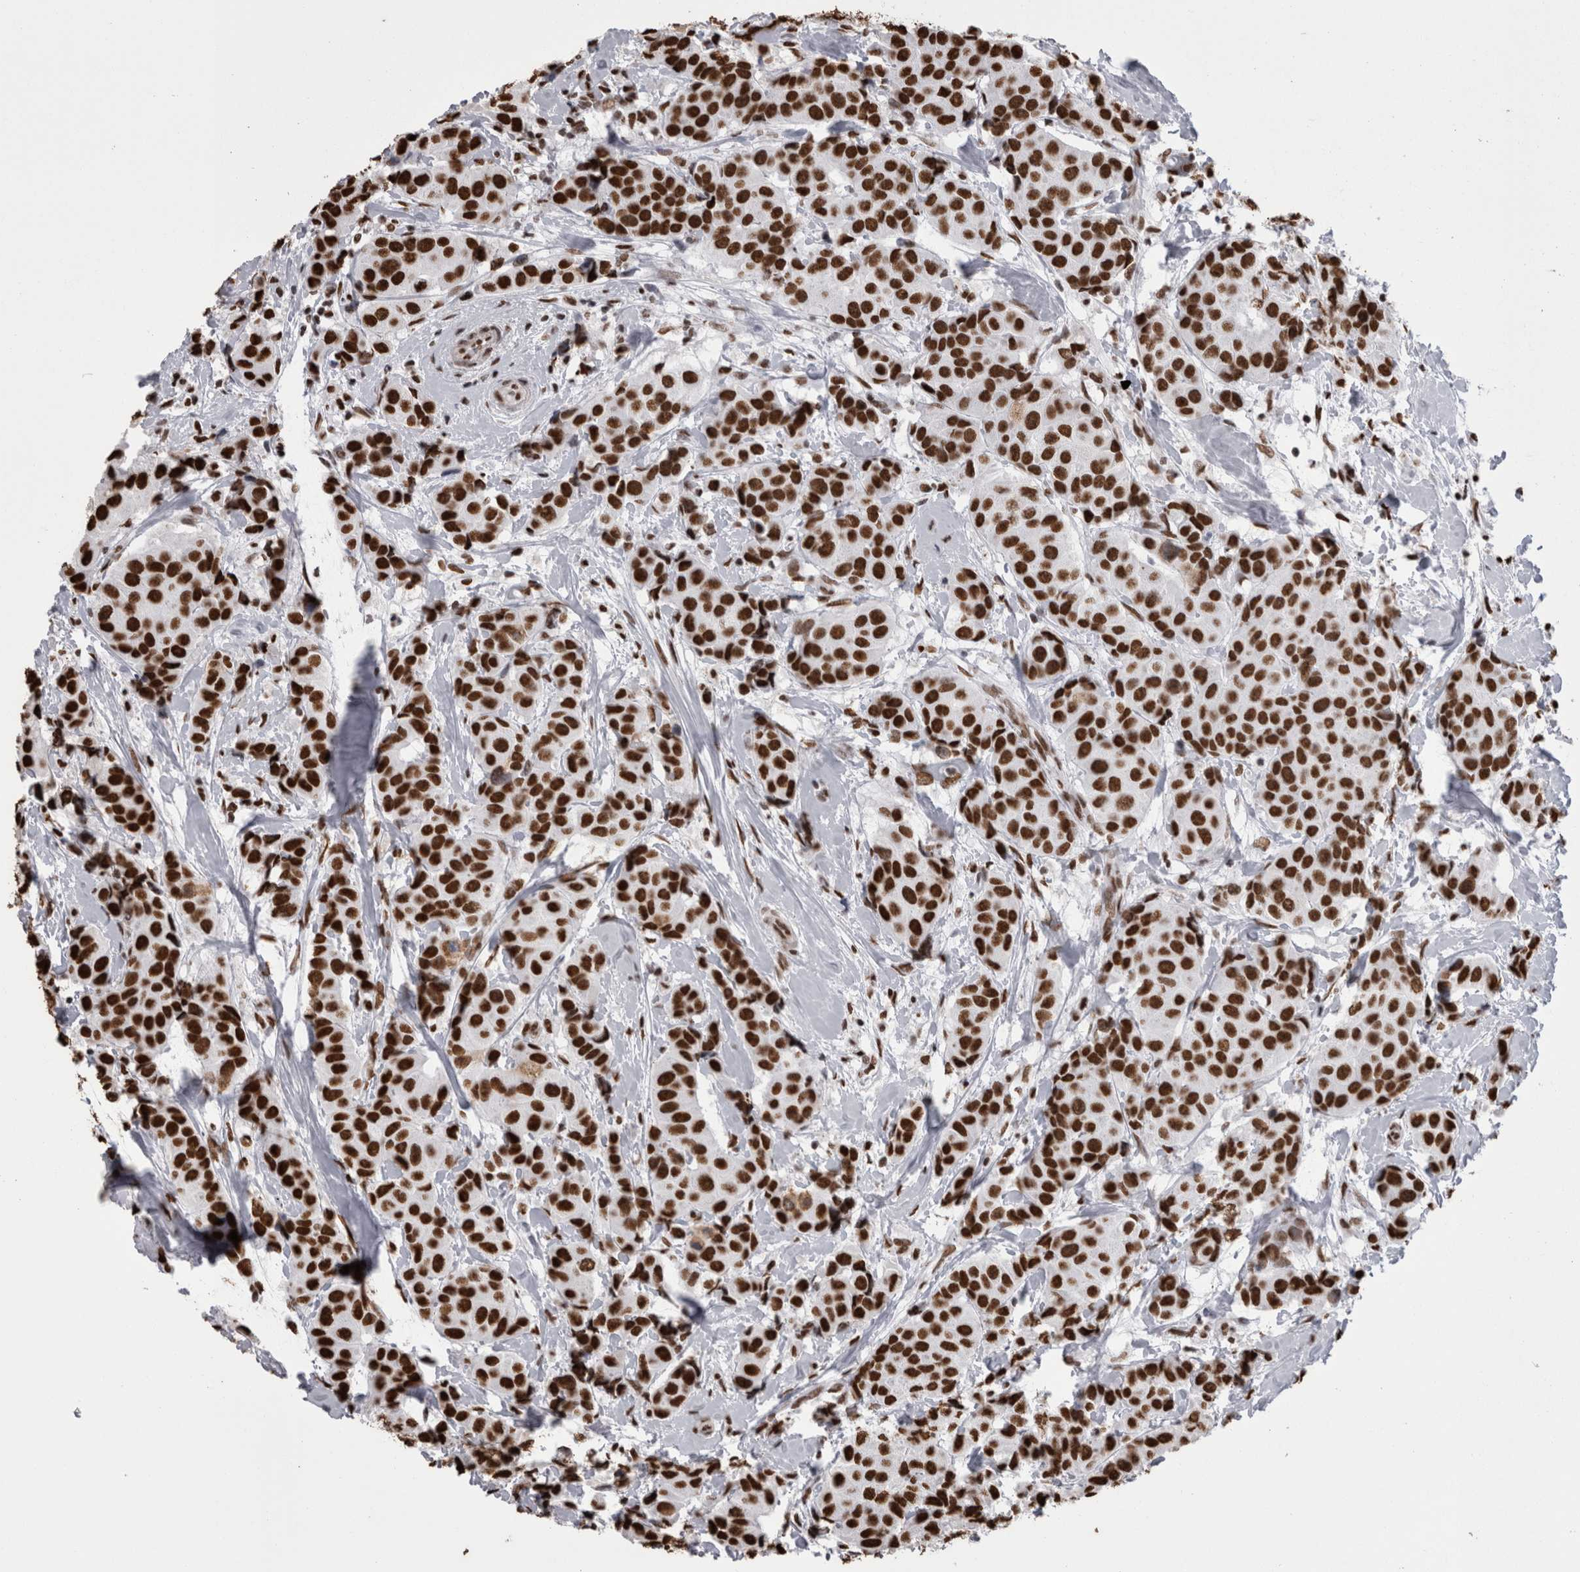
{"staining": {"intensity": "strong", "quantity": ">75%", "location": "nuclear"}, "tissue": "breast cancer", "cell_type": "Tumor cells", "image_type": "cancer", "snomed": [{"axis": "morphology", "description": "Normal tissue, NOS"}, {"axis": "morphology", "description": "Duct carcinoma"}, {"axis": "topography", "description": "Breast"}], "caption": "This is an image of immunohistochemistry staining of breast infiltrating ductal carcinoma, which shows strong staining in the nuclear of tumor cells.", "gene": "HNRNPM", "patient": {"sex": "female", "age": 39}}